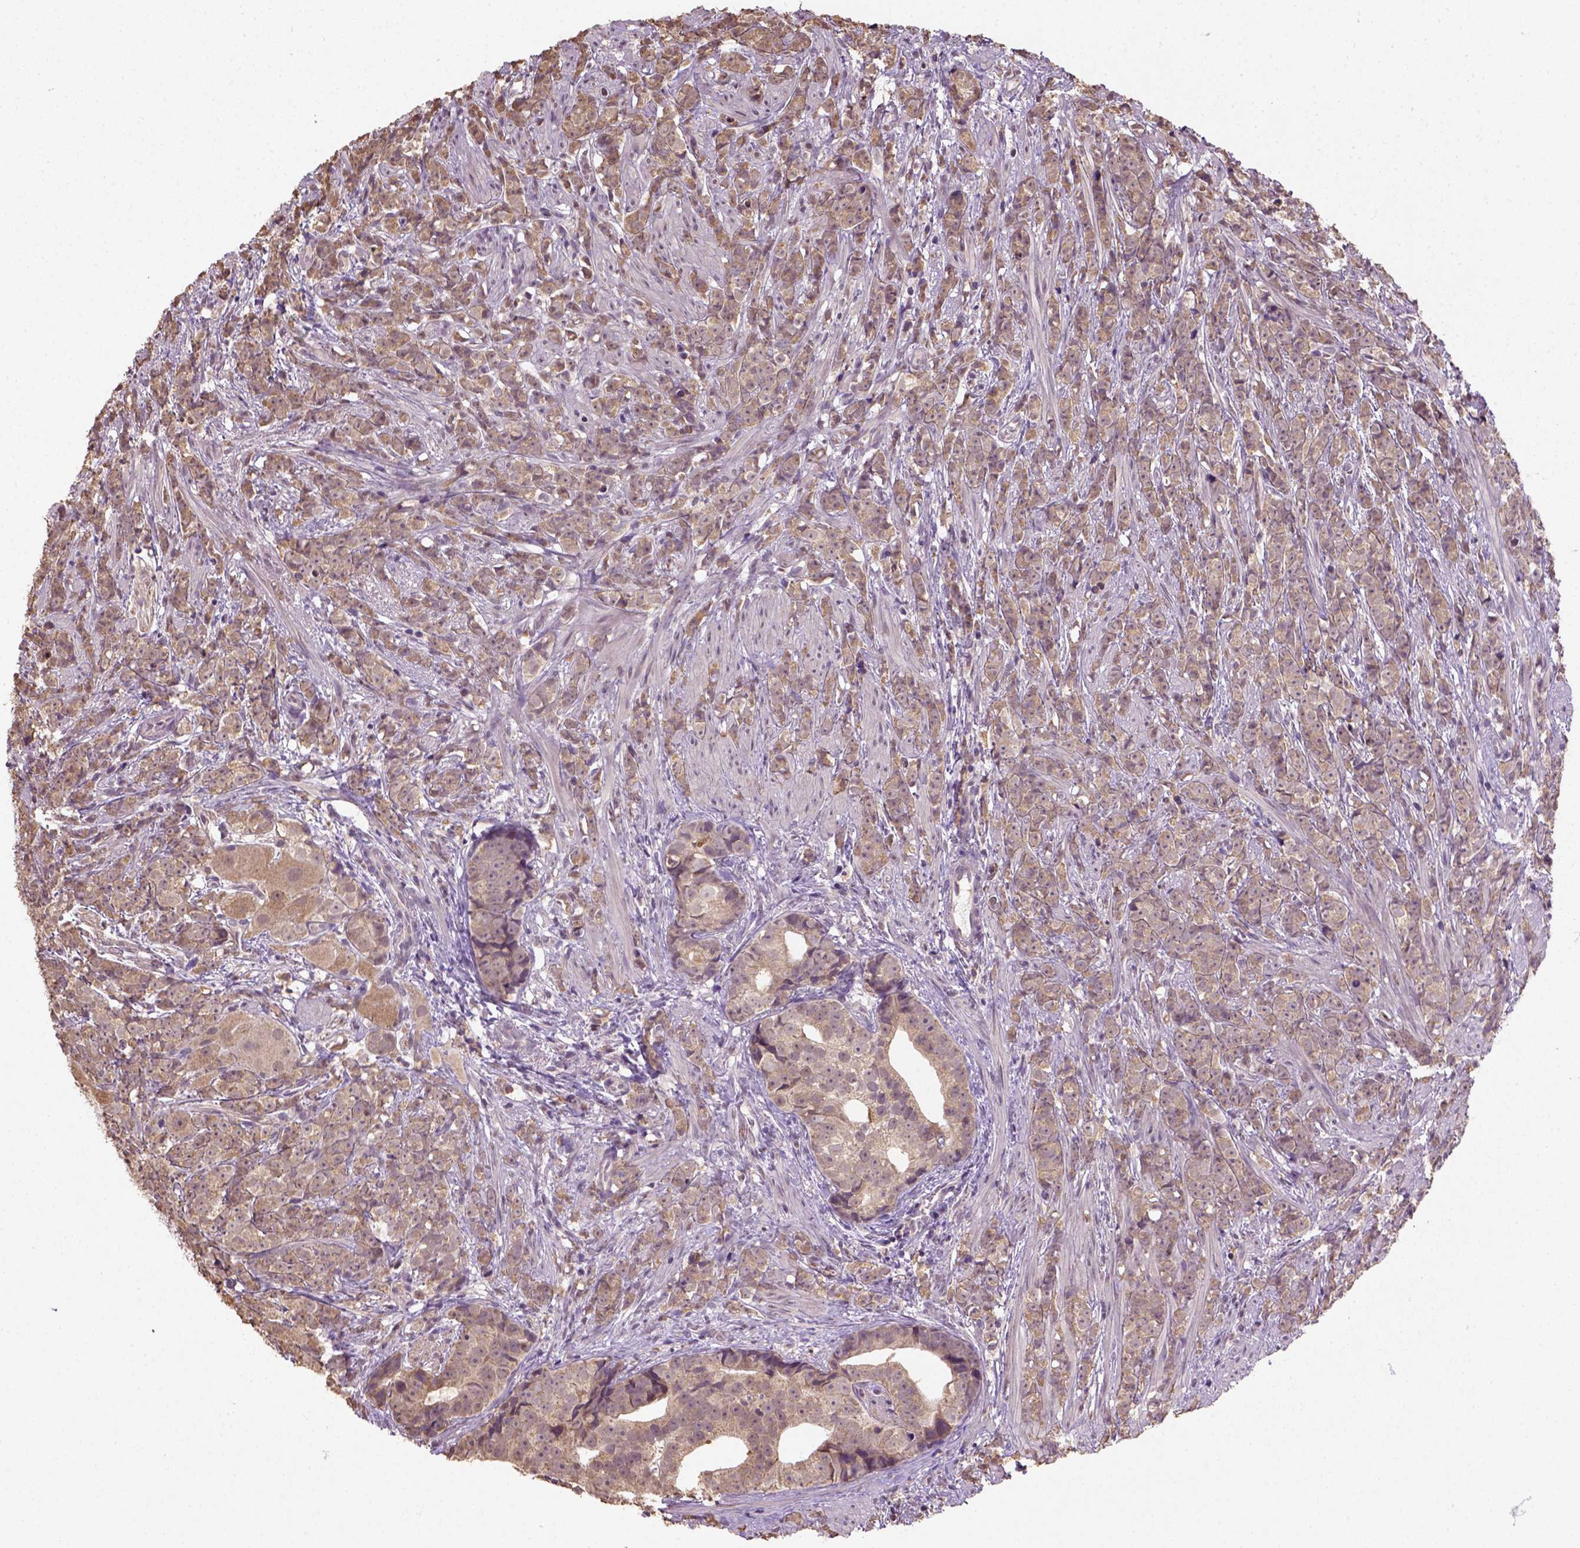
{"staining": {"intensity": "moderate", "quantity": ">75%", "location": "cytoplasmic/membranous"}, "tissue": "prostate cancer", "cell_type": "Tumor cells", "image_type": "cancer", "snomed": [{"axis": "morphology", "description": "Adenocarcinoma, High grade"}, {"axis": "topography", "description": "Prostate"}], "caption": "Human prostate cancer (adenocarcinoma (high-grade)) stained with a brown dye shows moderate cytoplasmic/membranous positive staining in about >75% of tumor cells.", "gene": "NUDT10", "patient": {"sex": "male", "age": 81}}